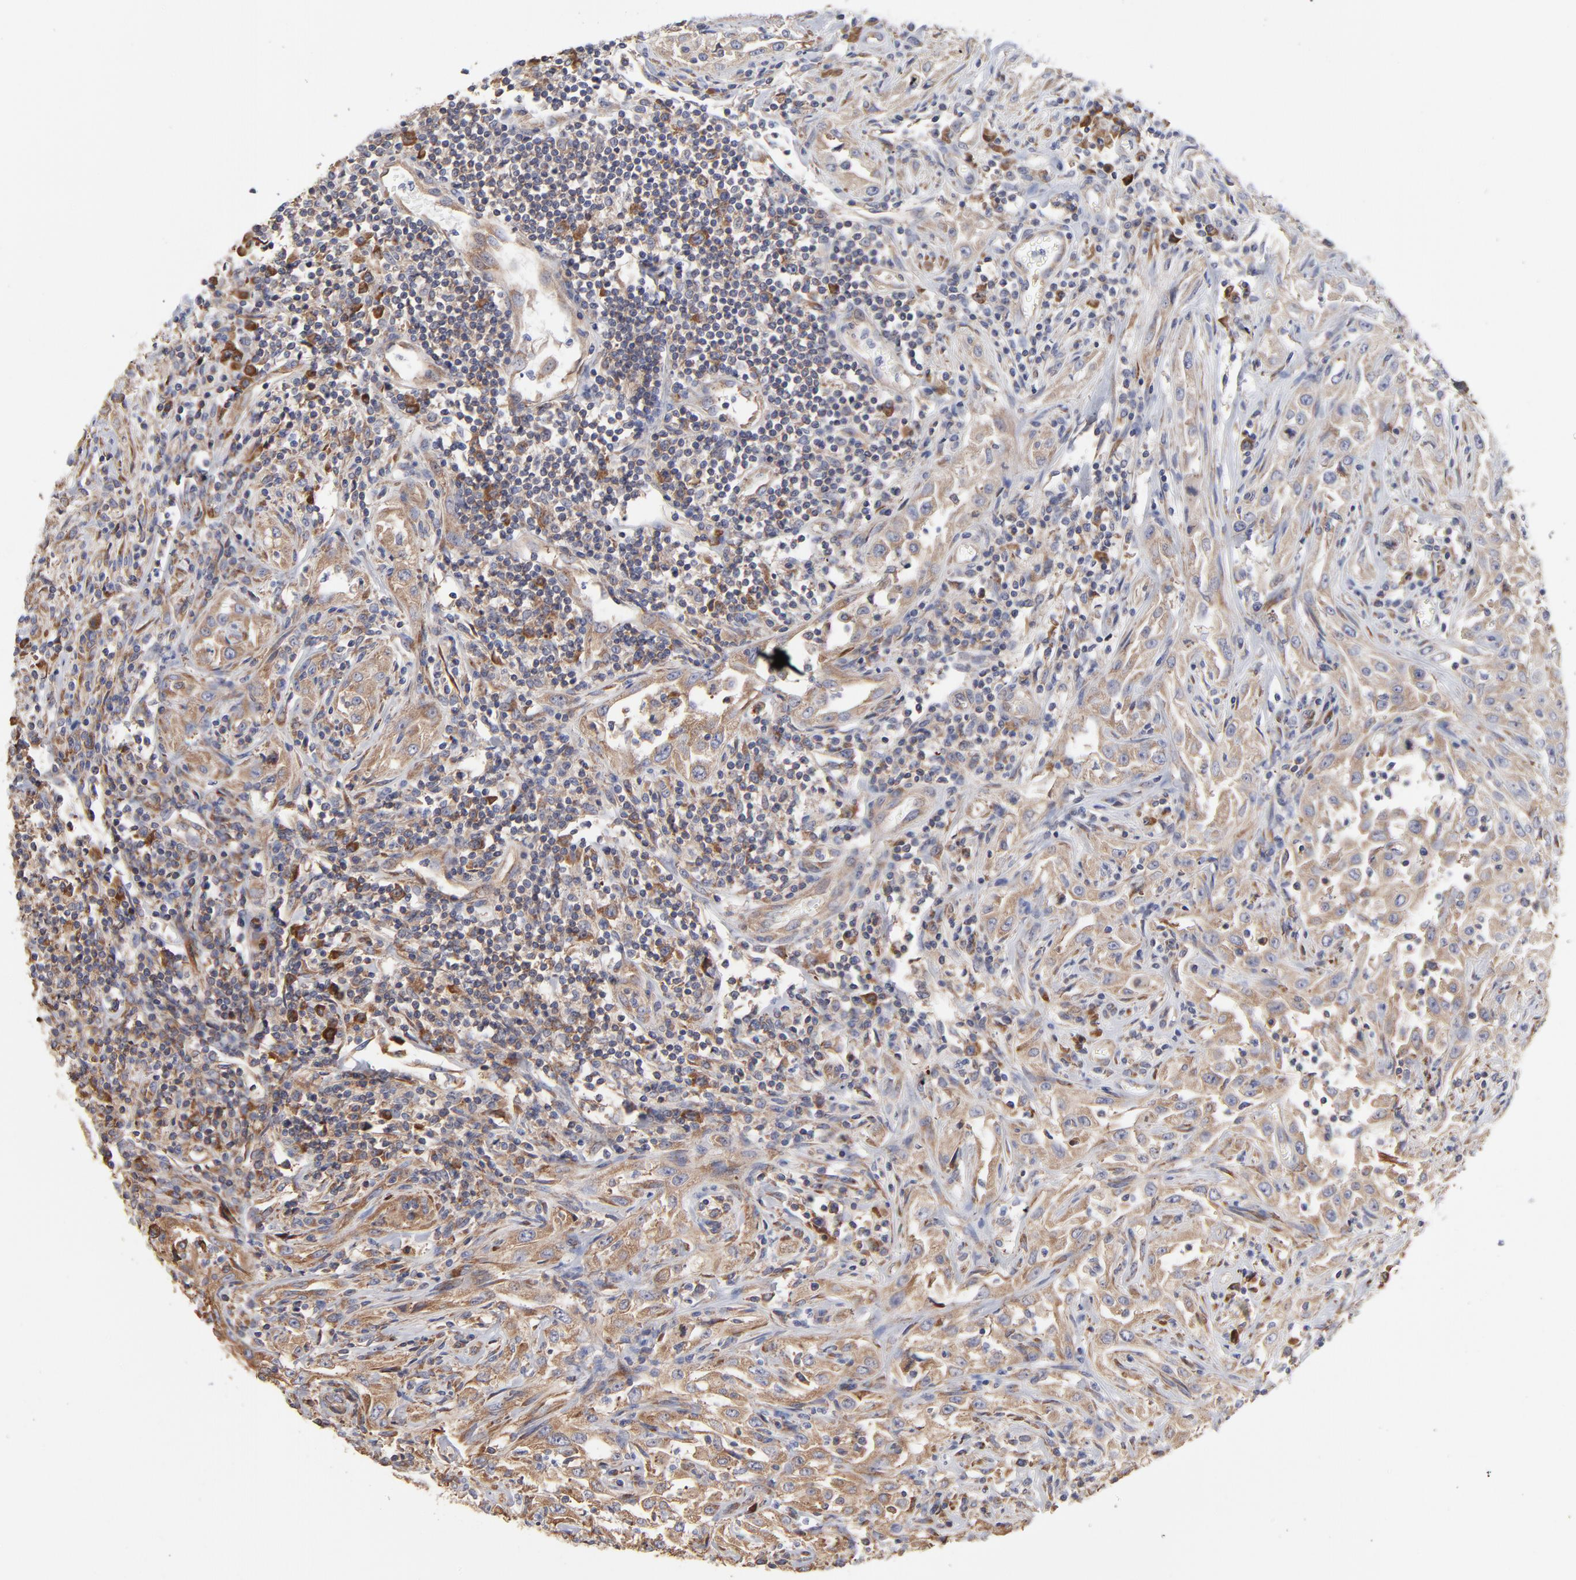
{"staining": {"intensity": "moderate", "quantity": ">75%", "location": "cytoplasmic/membranous"}, "tissue": "head and neck cancer", "cell_type": "Tumor cells", "image_type": "cancer", "snomed": [{"axis": "morphology", "description": "Squamous cell carcinoma, NOS"}, {"axis": "topography", "description": "Oral tissue"}, {"axis": "topography", "description": "Head-Neck"}], "caption": "A brown stain labels moderate cytoplasmic/membranous expression of a protein in head and neck cancer tumor cells.", "gene": "RPL3", "patient": {"sex": "female", "age": 76}}